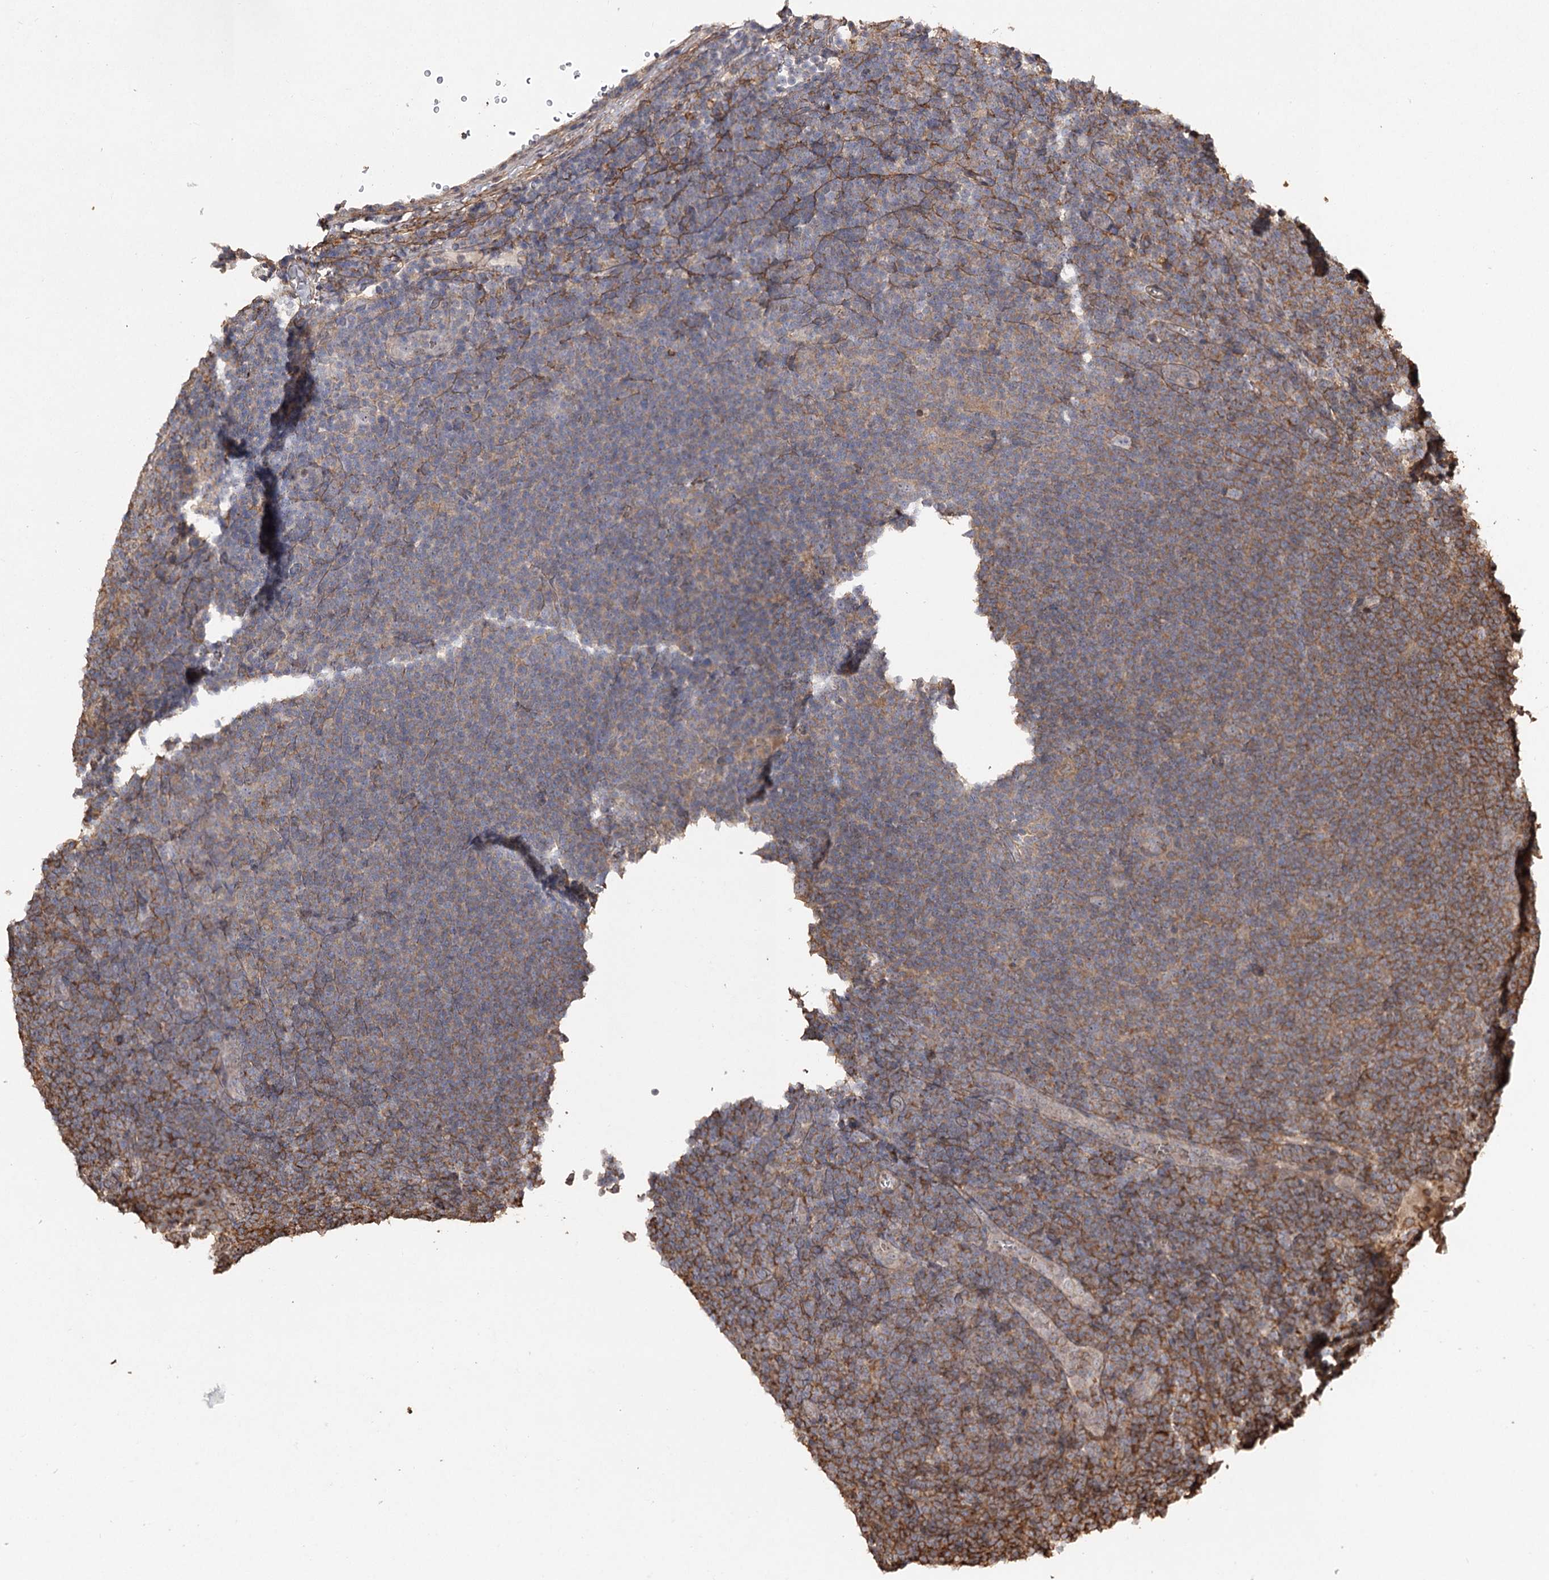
{"staining": {"intensity": "negative", "quantity": "none", "location": "none"}, "tissue": "lymphoma", "cell_type": "Tumor cells", "image_type": "cancer", "snomed": [{"axis": "morphology", "description": "Hodgkin's disease, NOS"}, {"axis": "topography", "description": "Lymph node"}], "caption": "This image is of Hodgkin's disease stained with IHC to label a protein in brown with the nuclei are counter-stained blue. There is no staining in tumor cells.", "gene": "OBSL1", "patient": {"sex": "female", "age": 57}}